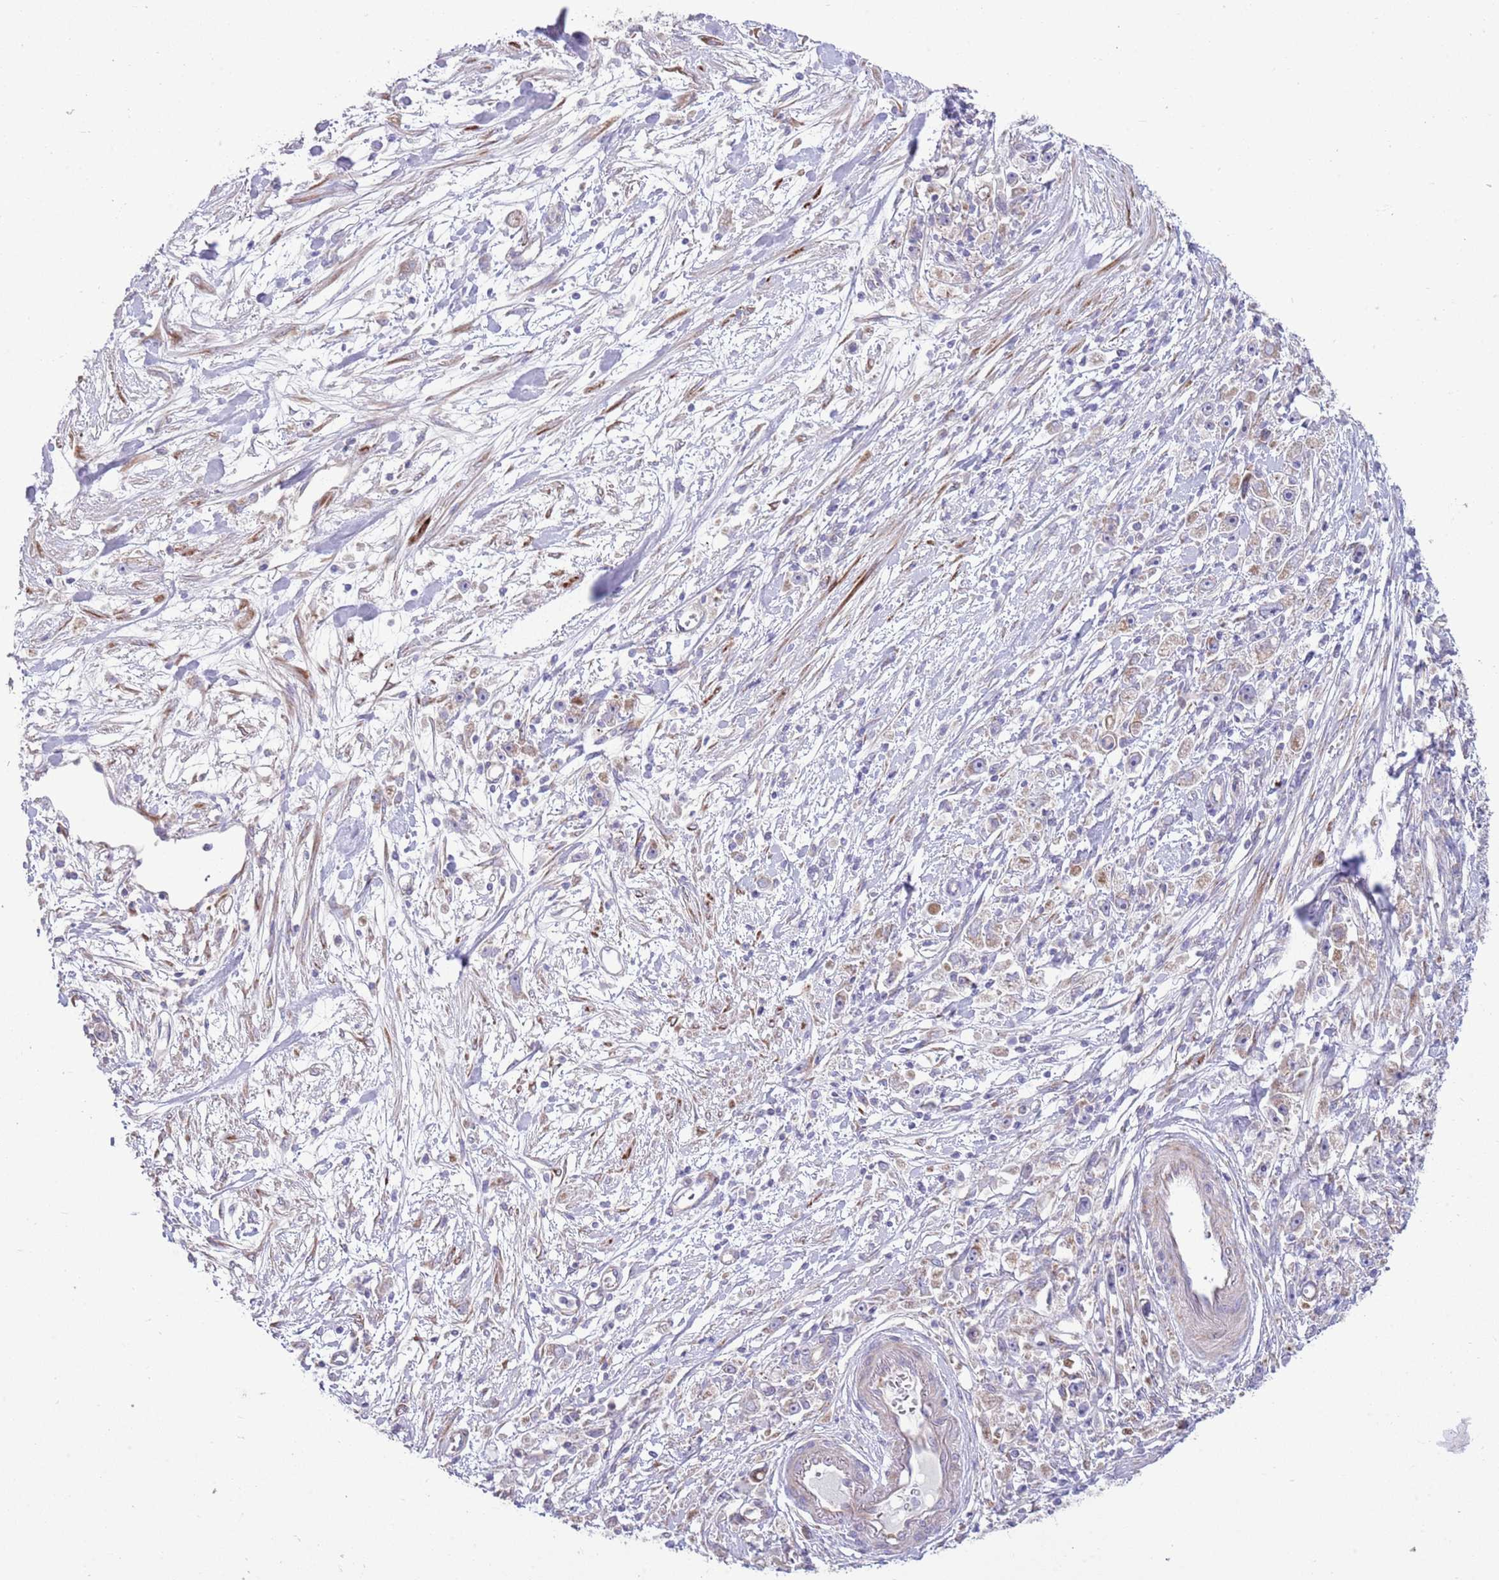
{"staining": {"intensity": "negative", "quantity": "none", "location": "none"}, "tissue": "stomach cancer", "cell_type": "Tumor cells", "image_type": "cancer", "snomed": [{"axis": "morphology", "description": "Adenocarcinoma, NOS"}, {"axis": "topography", "description": "Stomach"}], "caption": "Tumor cells show no significant protein expression in stomach adenocarcinoma.", "gene": "TOMM5", "patient": {"sex": "female", "age": 59}}